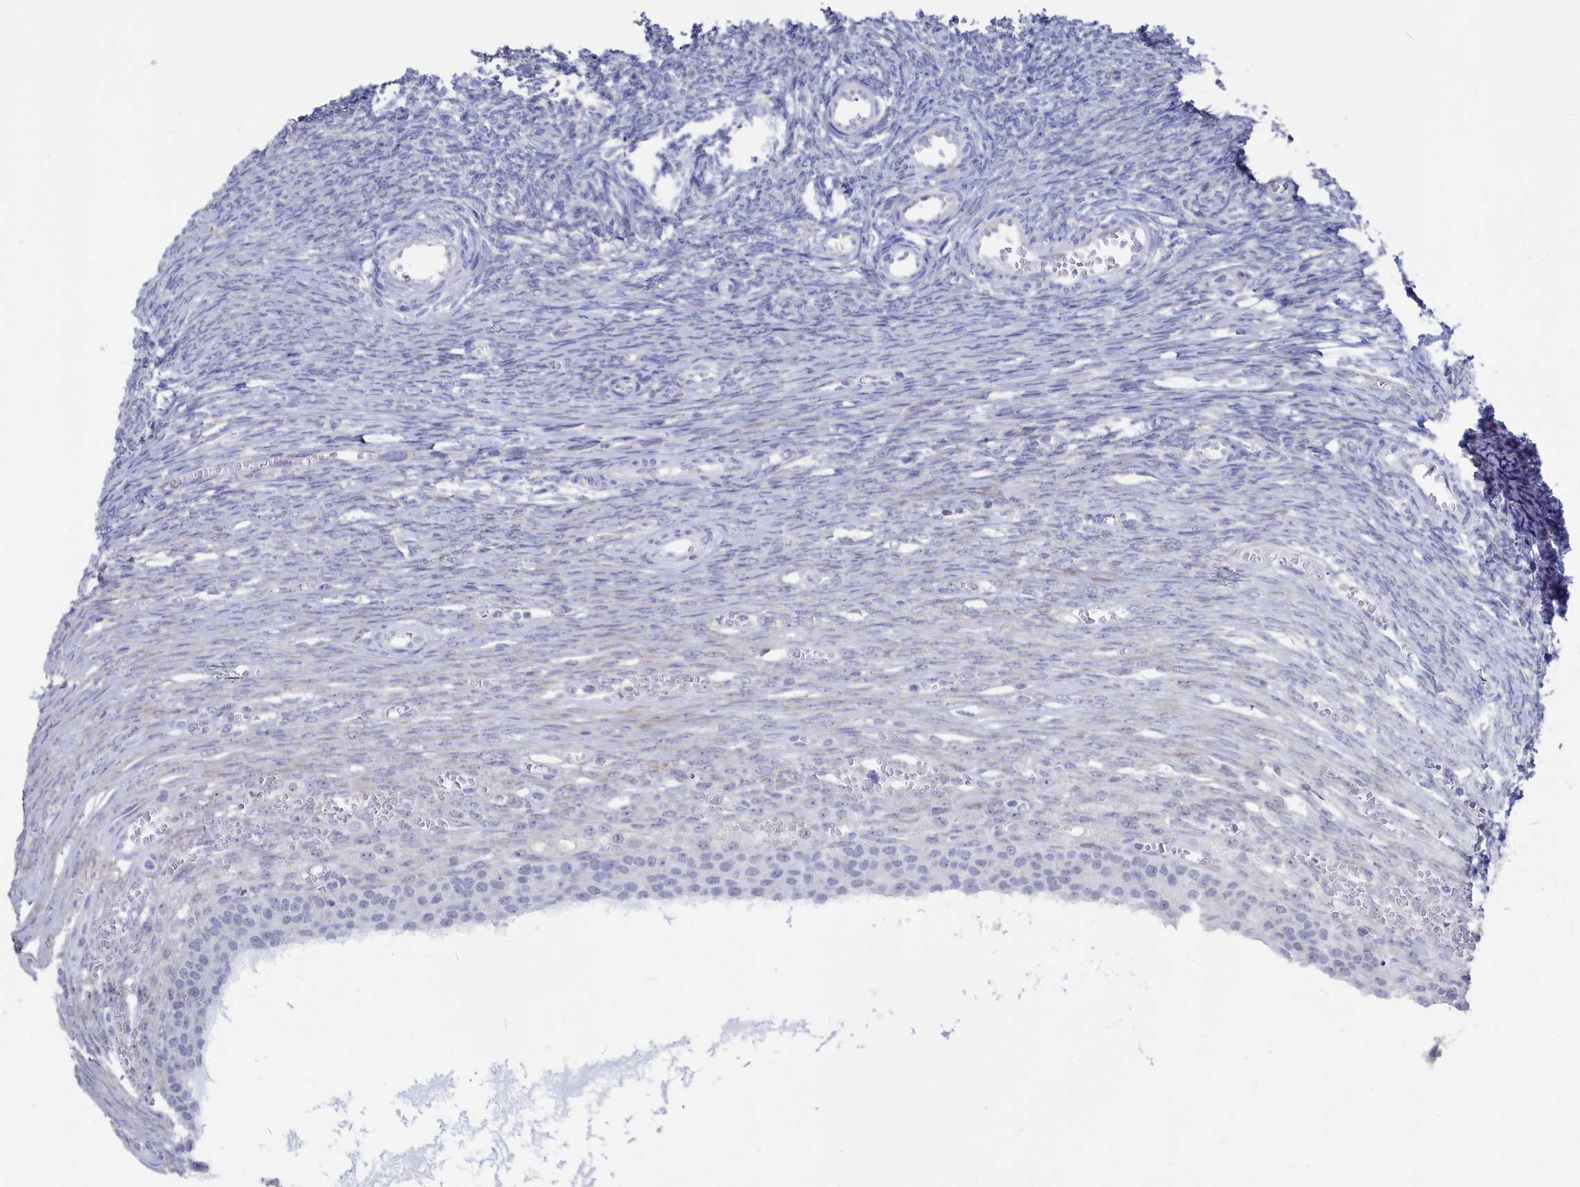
{"staining": {"intensity": "negative", "quantity": "none", "location": "none"}, "tissue": "ovary", "cell_type": "Ovarian stroma cells", "image_type": "normal", "snomed": [{"axis": "morphology", "description": "Normal tissue, NOS"}, {"axis": "topography", "description": "Ovary"}], "caption": "Ovarian stroma cells show no significant positivity in benign ovary.", "gene": "SEMG2", "patient": {"sex": "female", "age": 44}}